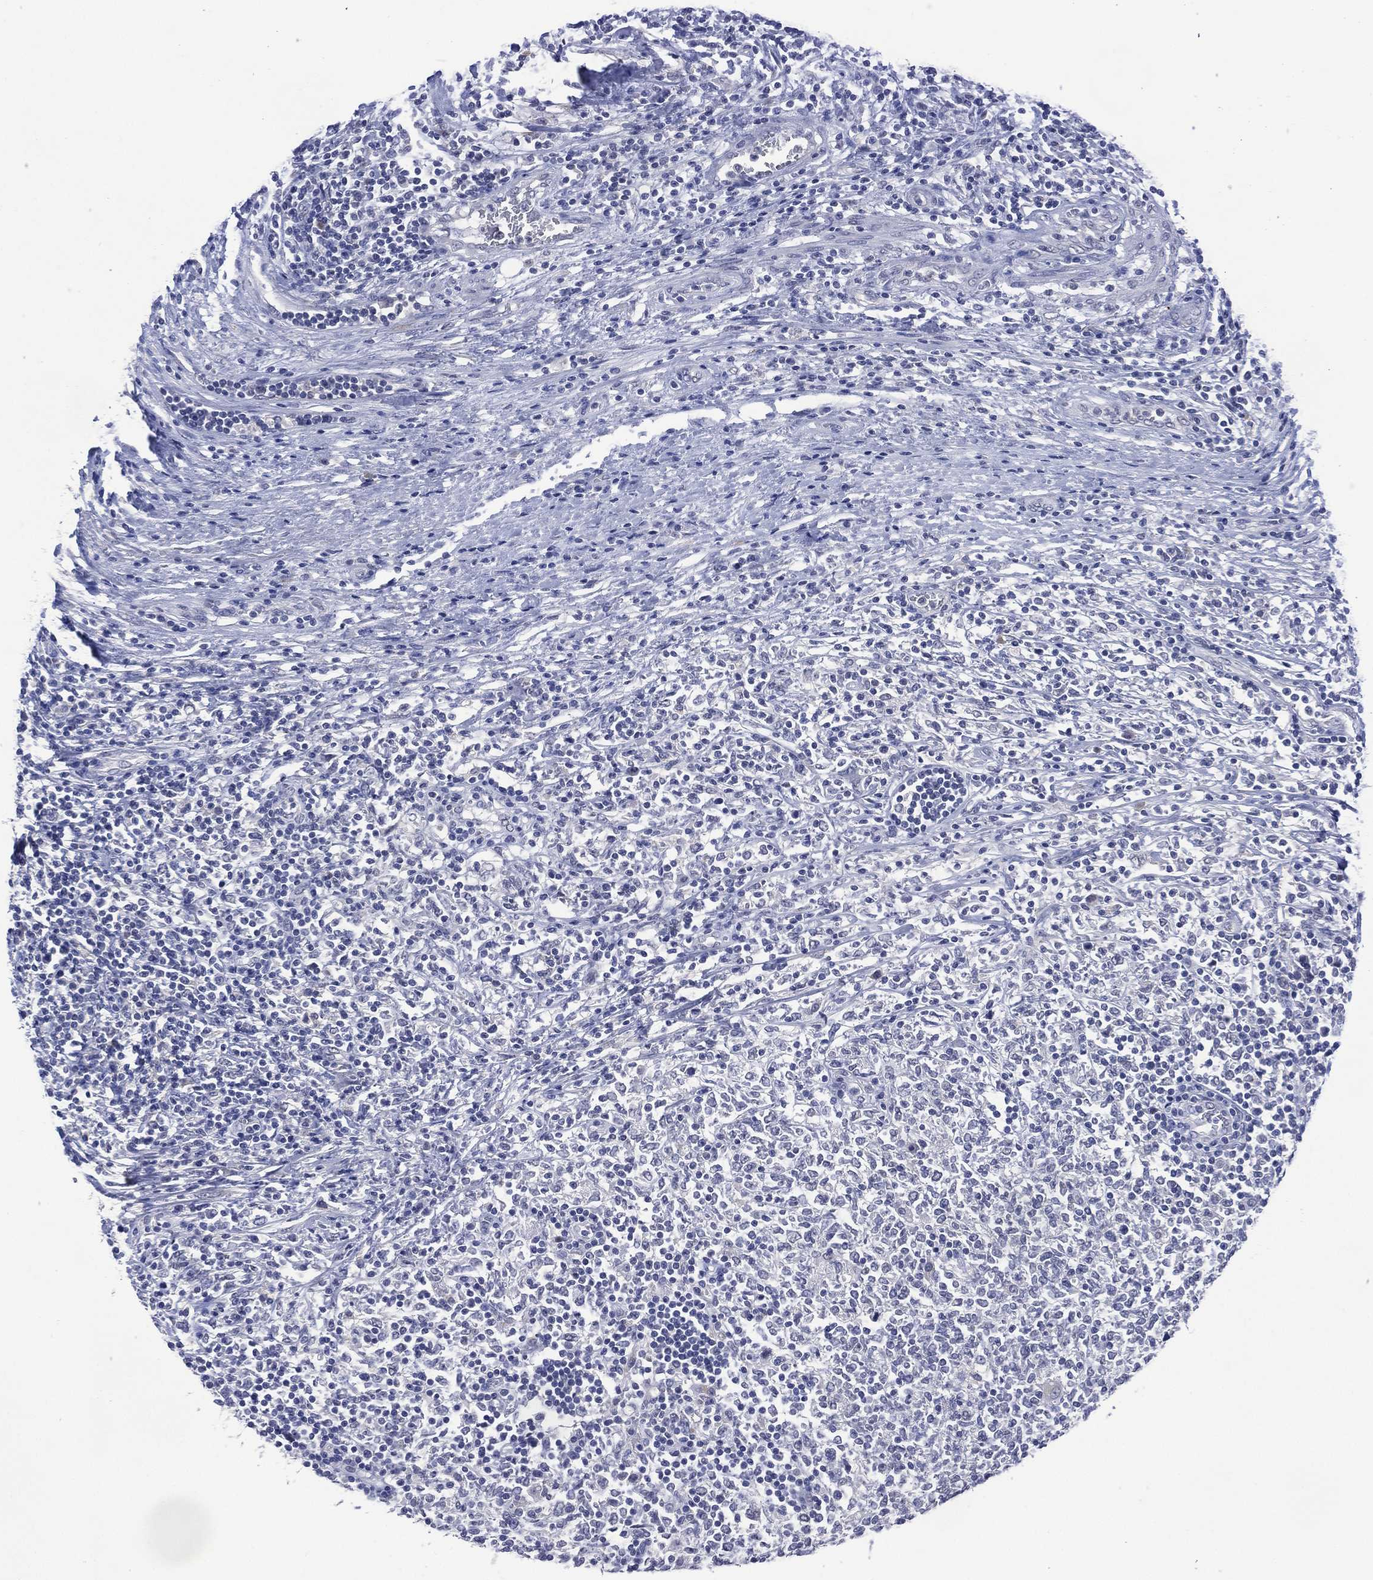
{"staining": {"intensity": "negative", "quantity": "none", "location": "none"}, "tissue": "lymphoma", "cell_type": "Tumor cells", "image_type": "cancer", "snomed": [{"axis": "morphology", "description": "Malignant lymphoma, non-Hodgkin's type, High grade"}, {"axis": "topography", "description": "Lymph node"}], "caption": "Protein analysis of lymphoma shows no significant expression in tumor cells.", "gene": "ASB10", "patient": {"sex": "female", "age": 84}}